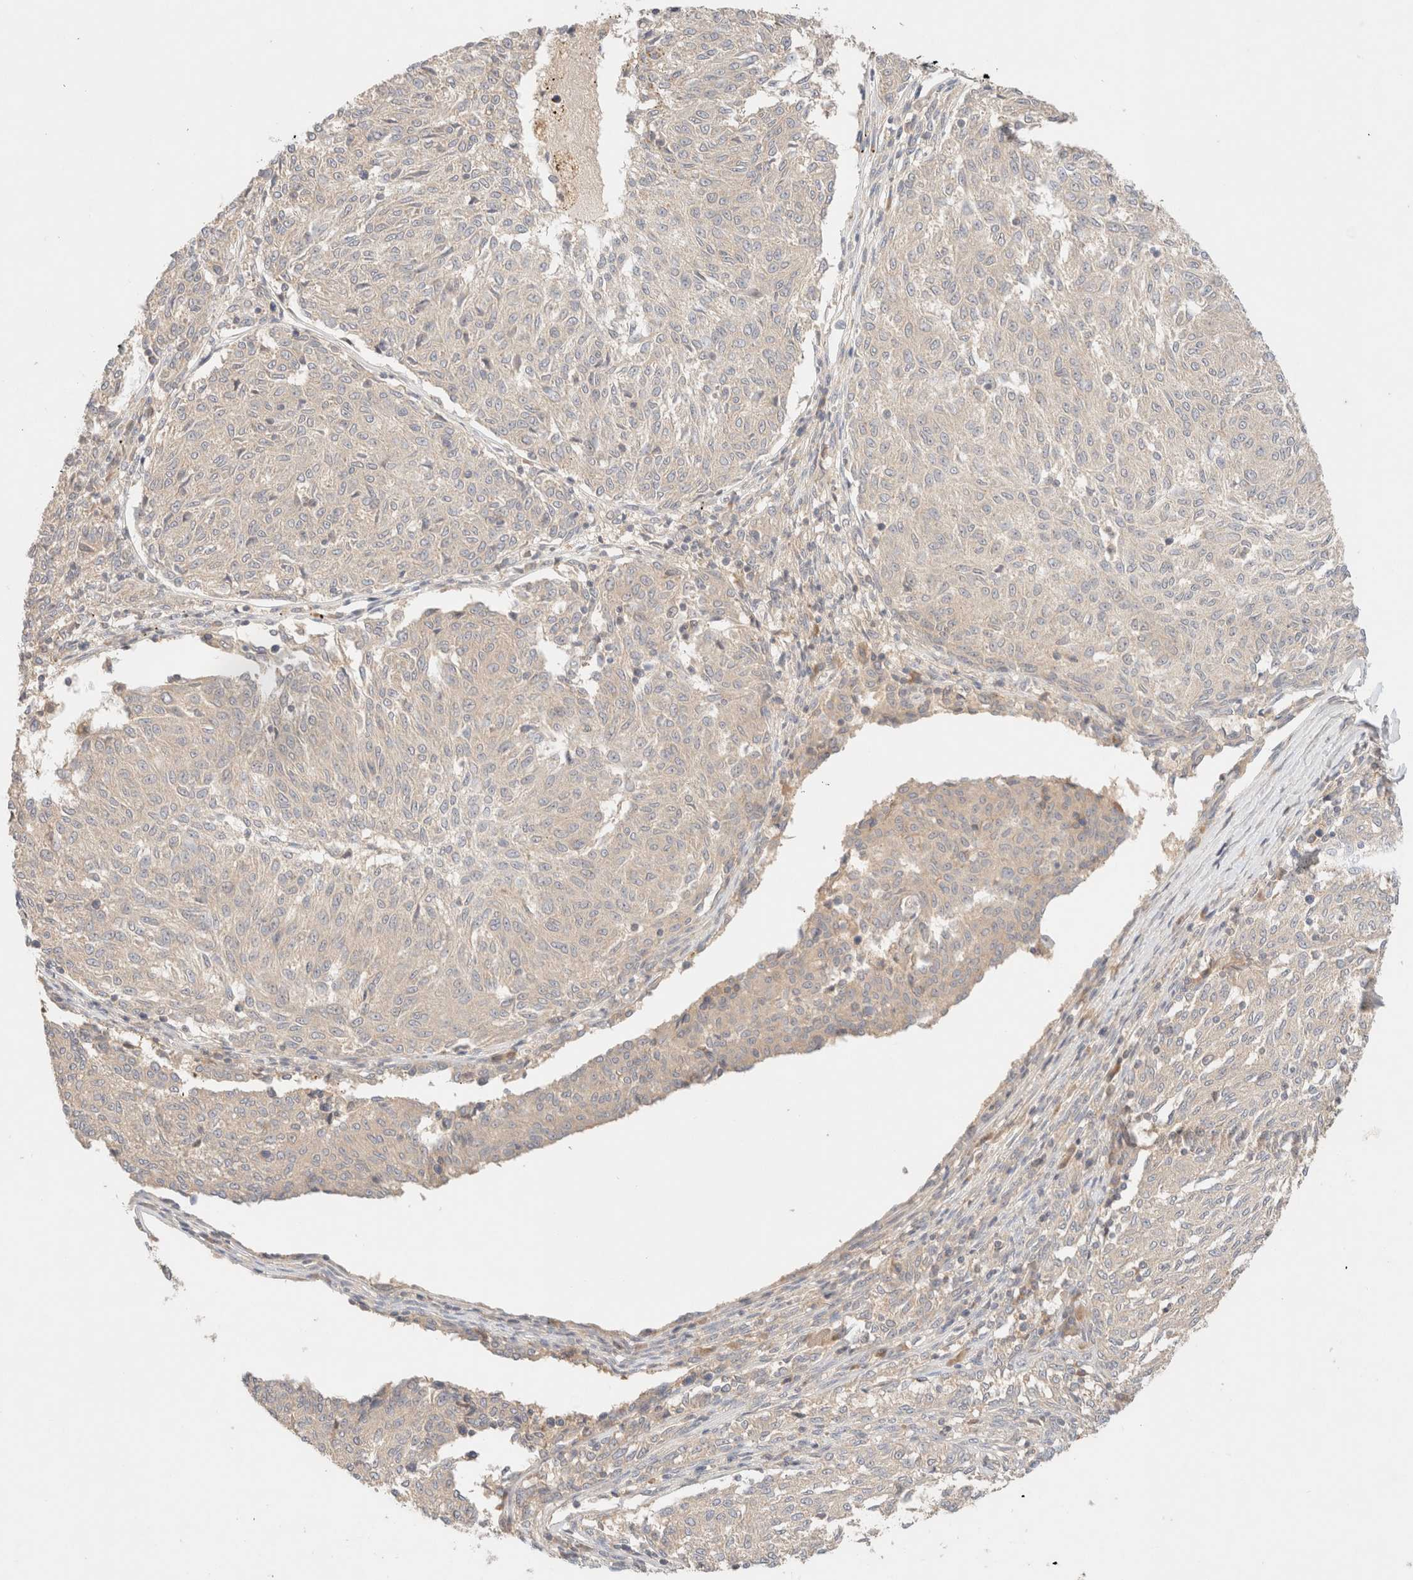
{"staining": {"intensity": "negative", "quantity": "none", "location": "none"}, "tissue": "melanoma", "cell_type": "Tumor cells", "image_type": "cancer", "snomed": [{"axis": "morphology", "description": "Malignant melanoma, NOS"}, {"axis": "topography", "description": "Skin"}], "caption": "Micrograph shows no protein staining in tumor cells of melanoma tissue.", "gene": "SARM1", "patient": {"sex": "female", "age": 72}}